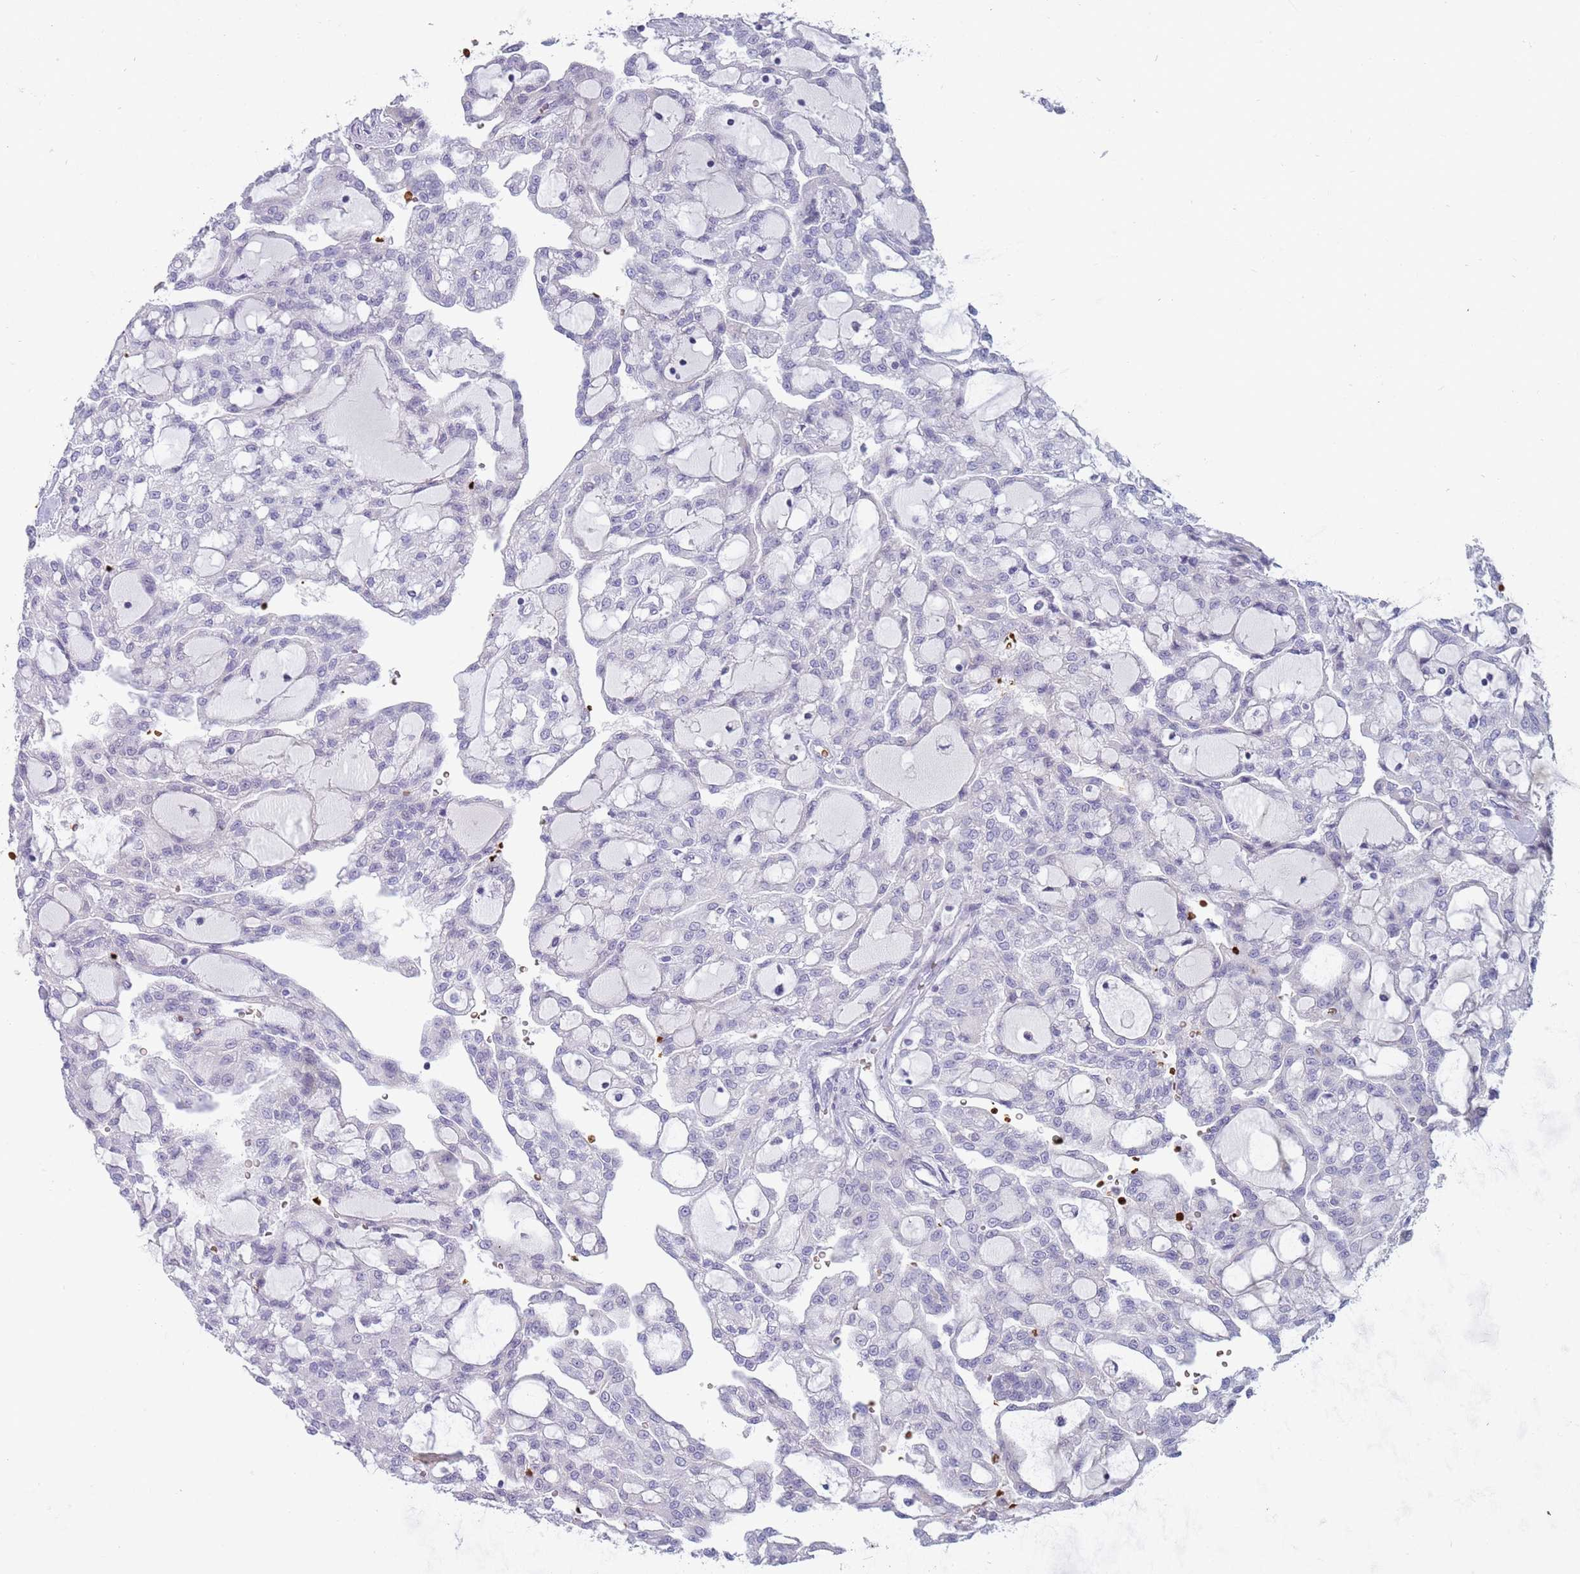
{"staining": {"intensity": "weak", "quantity": "<25%", "location": "cytoplasmic/membranous"}, "tissue": "renal cancer", "cell_type": "Tumor cells", "image_type": "cancer", "snomed": [{"axis": "morphology", "description": "Adenocarcinoma, NOS"}, {"axis": "topography", "description": "Kidney"}], "caption": "The micrograph reveals no significant positivity in tumor cells of renal cancer (adenocarcinoma).", "gene": "LYPD6B", "patient": {"sex": "male", "age": 63}}